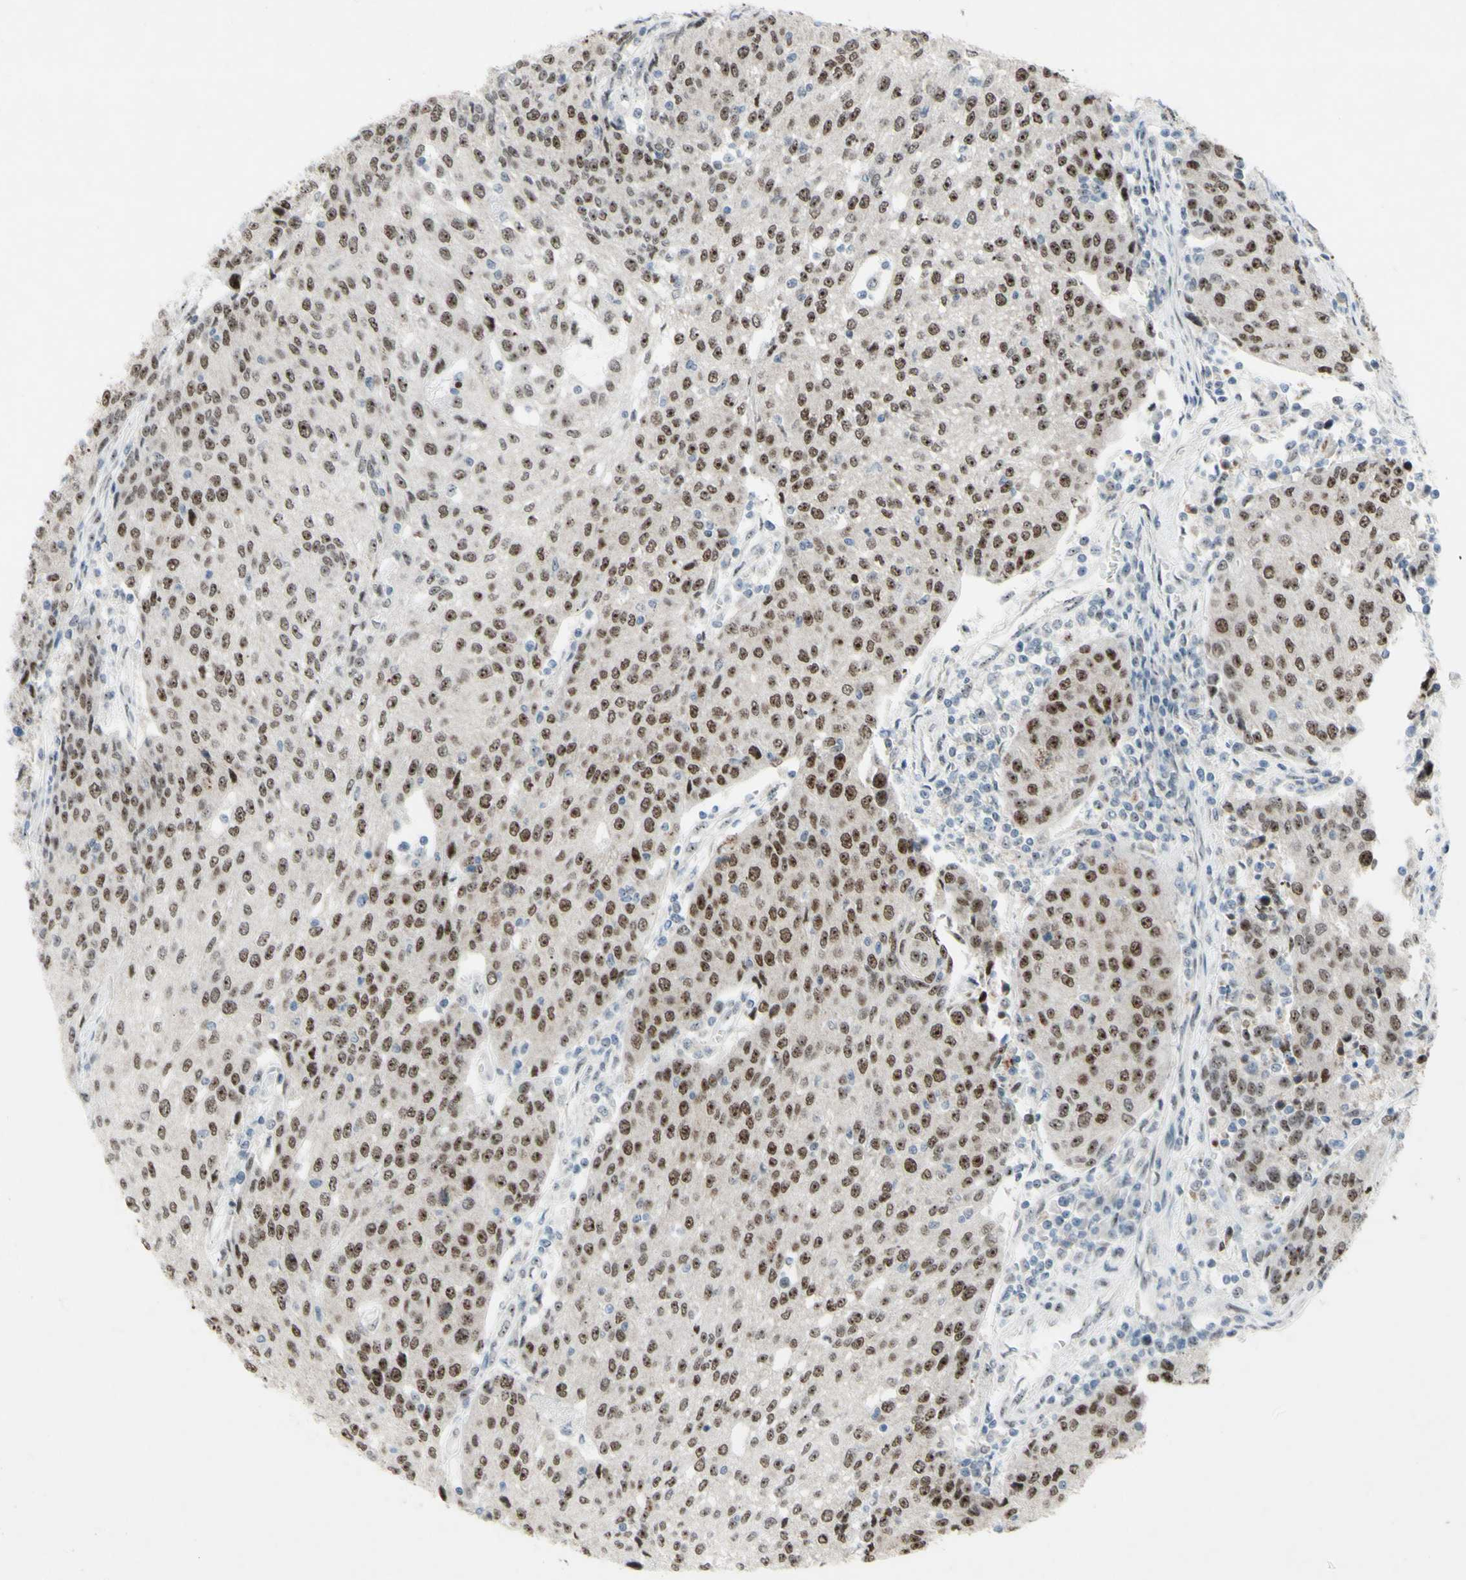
{"staining": {"intensity": "moderate", "quantity": ">75%", "location": "nuclear"}, "tissue": "urothelial cancer", "cell_type": "Tumor cells", "image_type": "cancer", "snomed": [{"axis": "morphology", "description": "Urothelial carcinoma, High grade"}, {"axis": "topography", "description": "Urinary bladder"}], "caption": "Moderate nuclear protein positivity is seen in approximately >75% of tumor cells in urothelial cancer.", "gene": "POLR1A", "patient": {"sex": "female", "age": 85}}